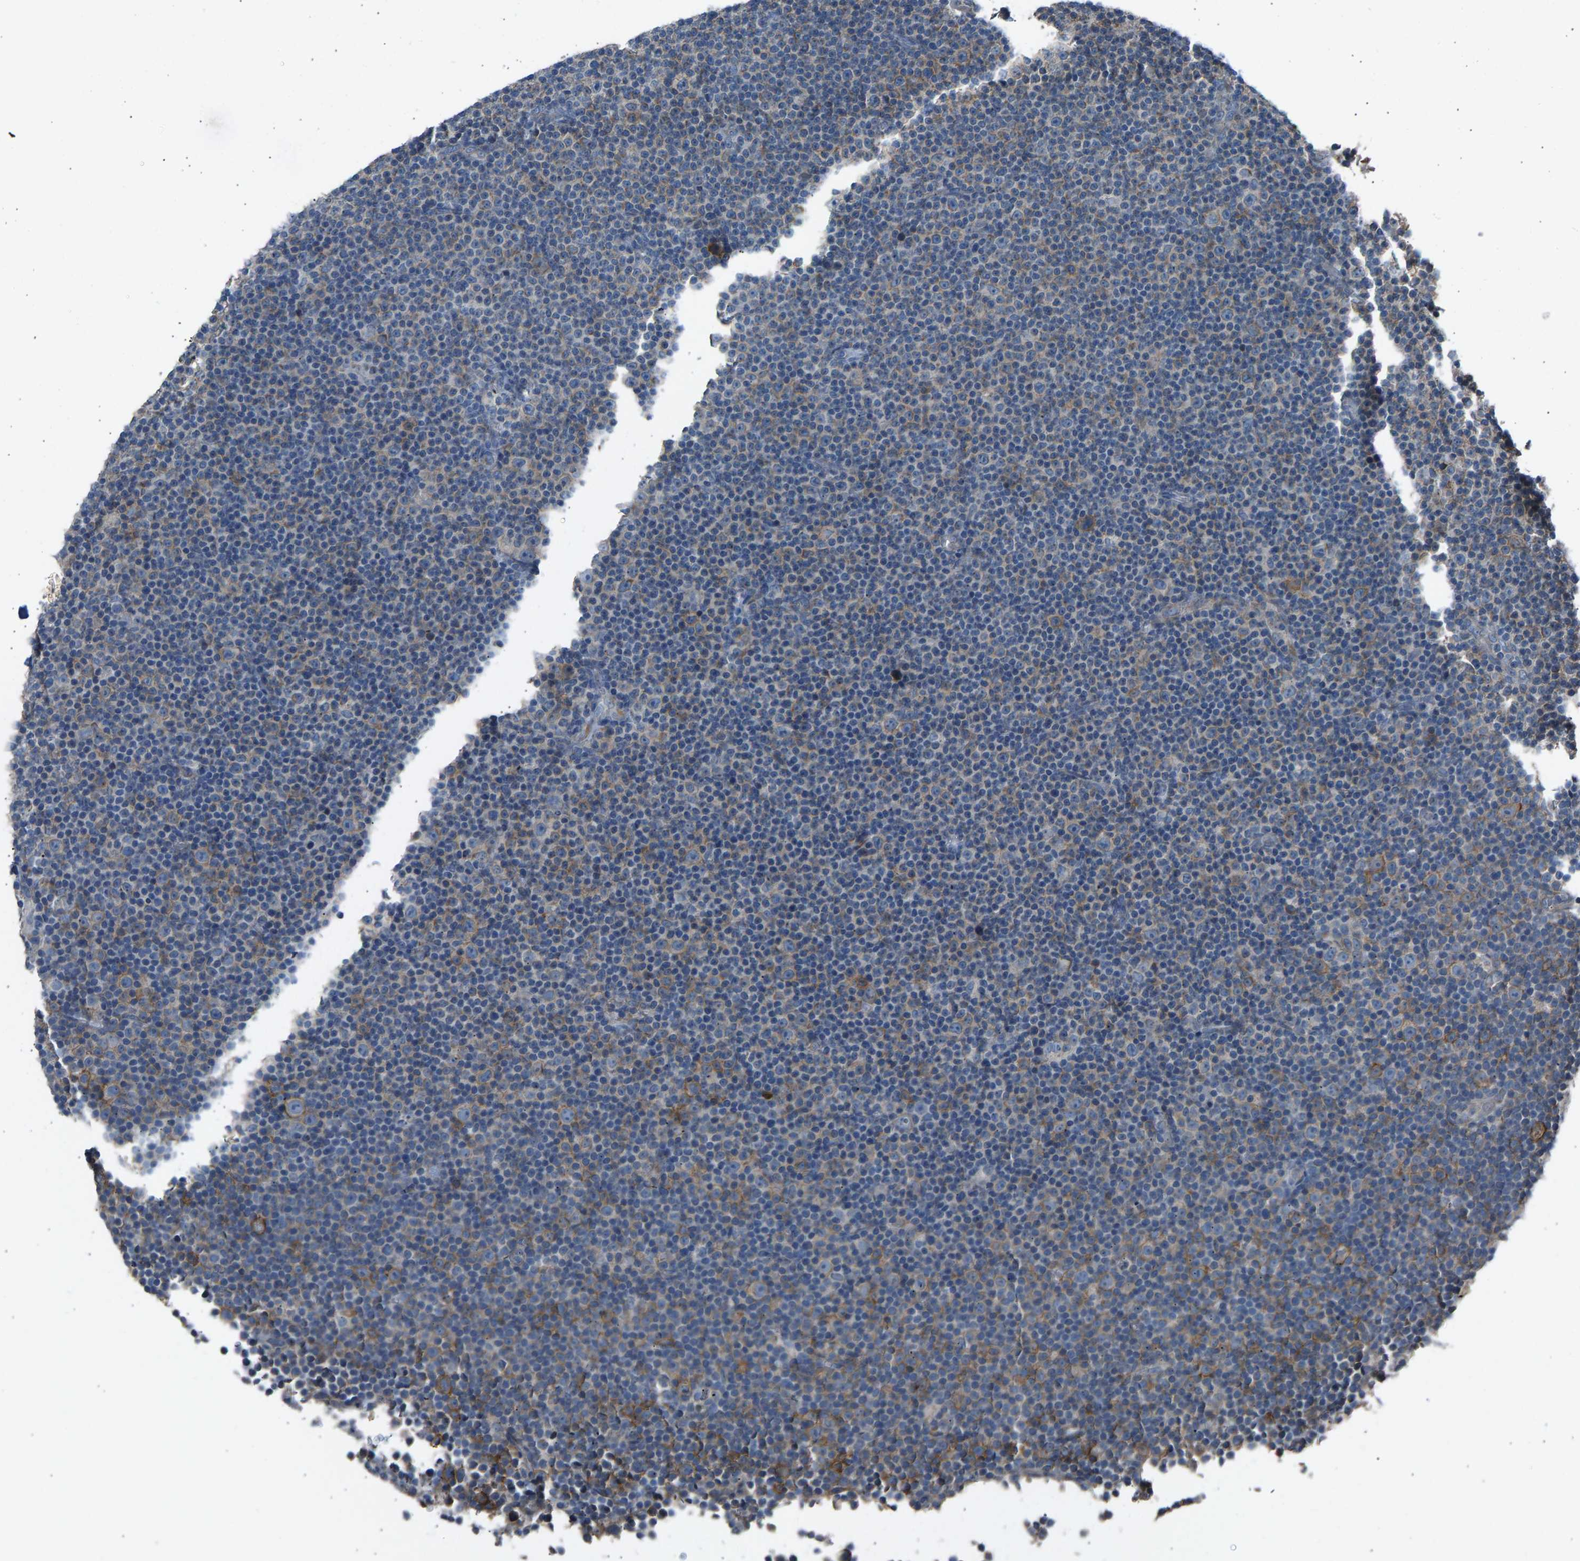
{"staining": {"intensity": "weak", "quantity": "<25%", "location": "cytoplasmic/membranous"}, "tissue": "lymphoma", "cell_type": "Tumor cells", "image_type": "cancer", "snomed": [{"axis": "morphology", "description": "Malignant lymphoma, non-Hodgkin's type, Low grade"}, {"axis": "topography", "description": "Lymph node"}], "caption": "Immunohistochemical staining of lymphoma reveals no significant staining in tumor cells. (Brightfield microscopy of DAB immunohistochemistry (IHC) at high magnification).", "gene": "TGFBR3", "patient": {"sex": "female", "age": 67}}